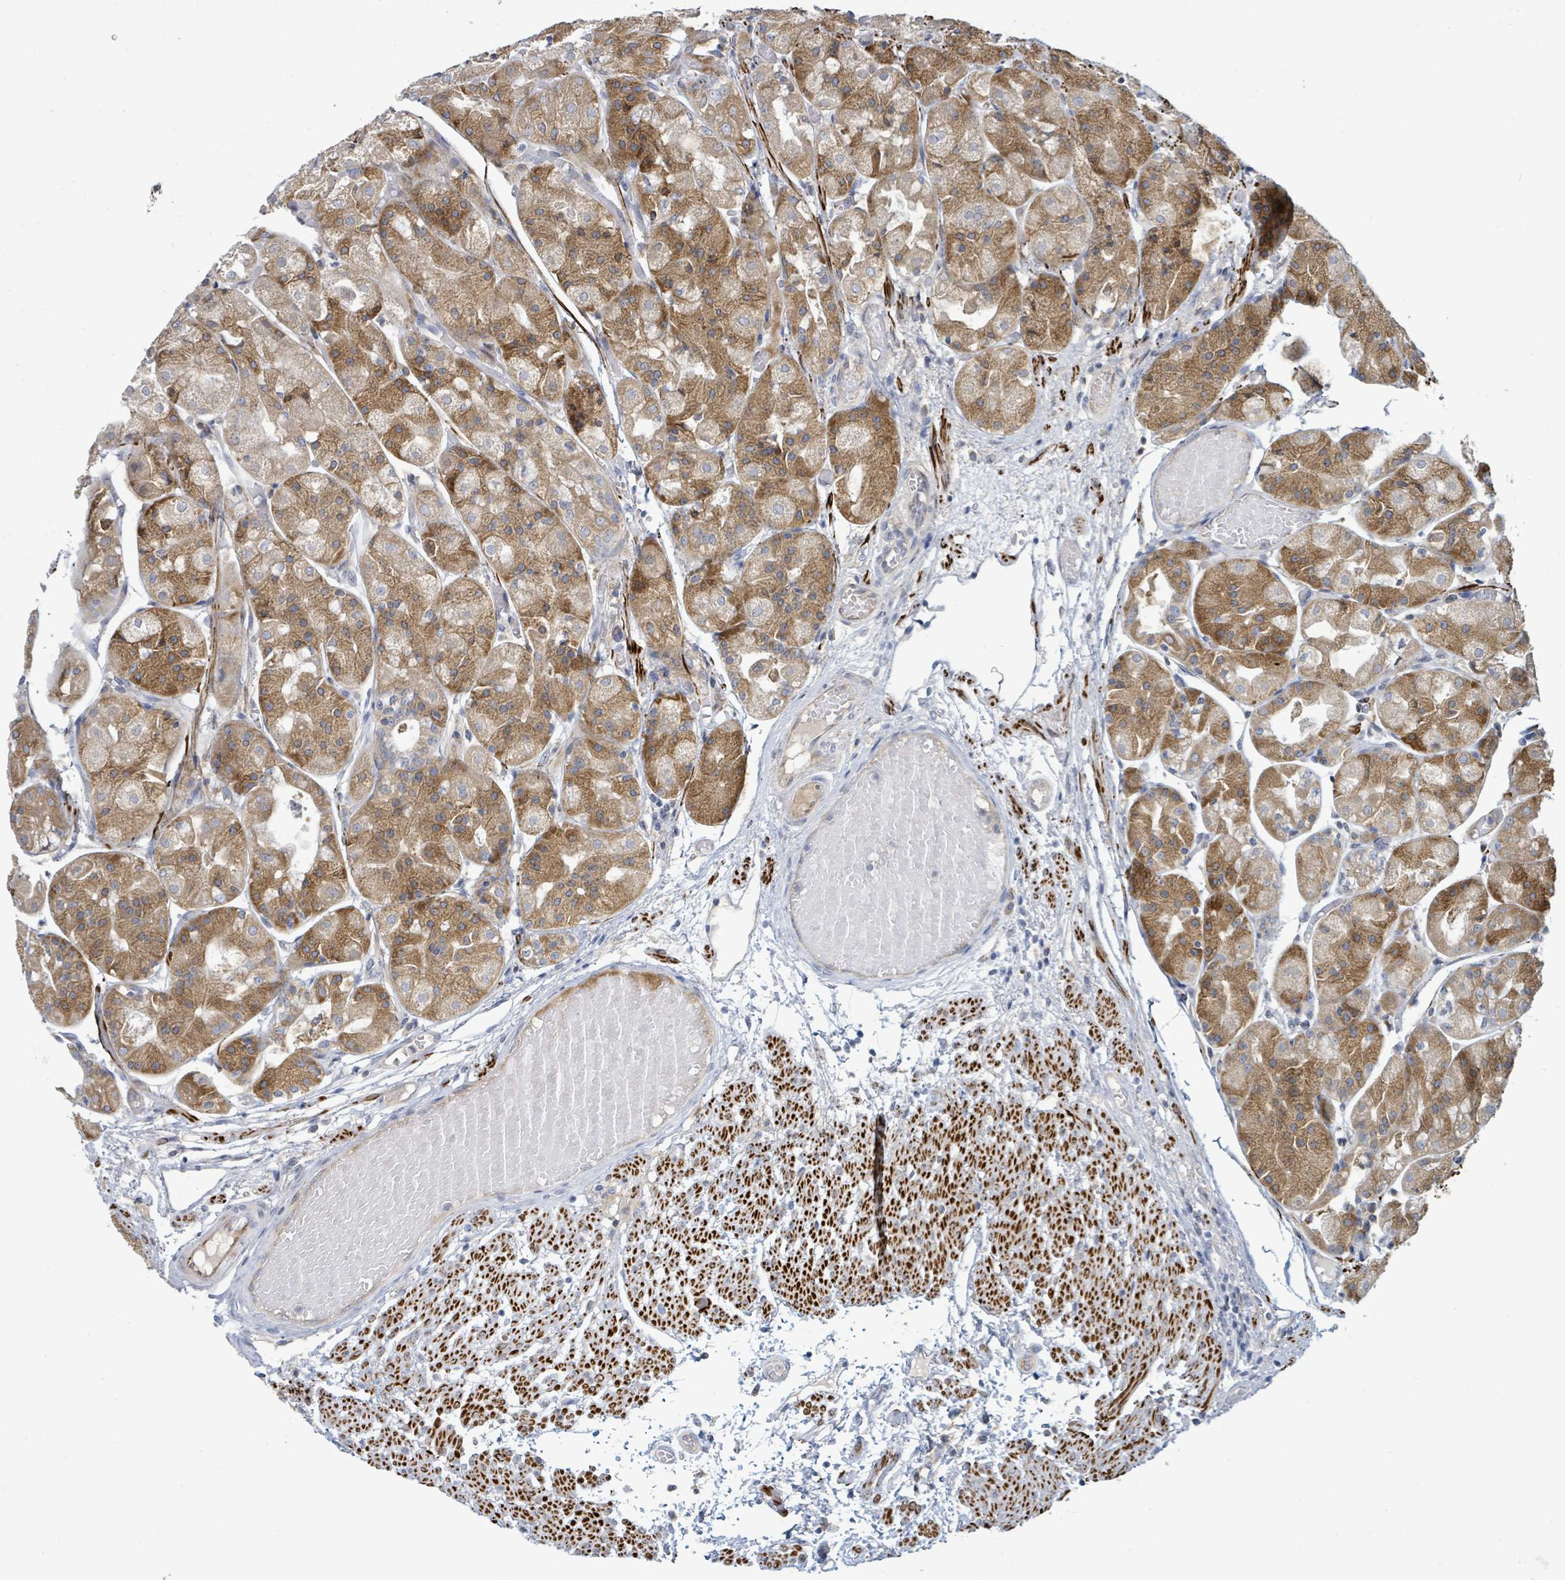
{"staining": {"intensity": "moderate", "quantity": "25%-75%", "location": "cytoplasmic/membranous"}, "tissue": "stomach", "cell_type": "Glandular cells", "image_type": "normal", "snomed": [{"axis": "morphology", "description": "Normal tissue, NOS"}, {"axis": "topography", "description": "Stomach, upper"}], "caption": "The histopathology image displays immunohistochemical staining of benign stomach. There is moderate cytoplasmic/membranous staining is identified in about 25%-75% of glandular cells.", "gene": "SIRPB1", "patient": {"sex": "male", "age": 72}}